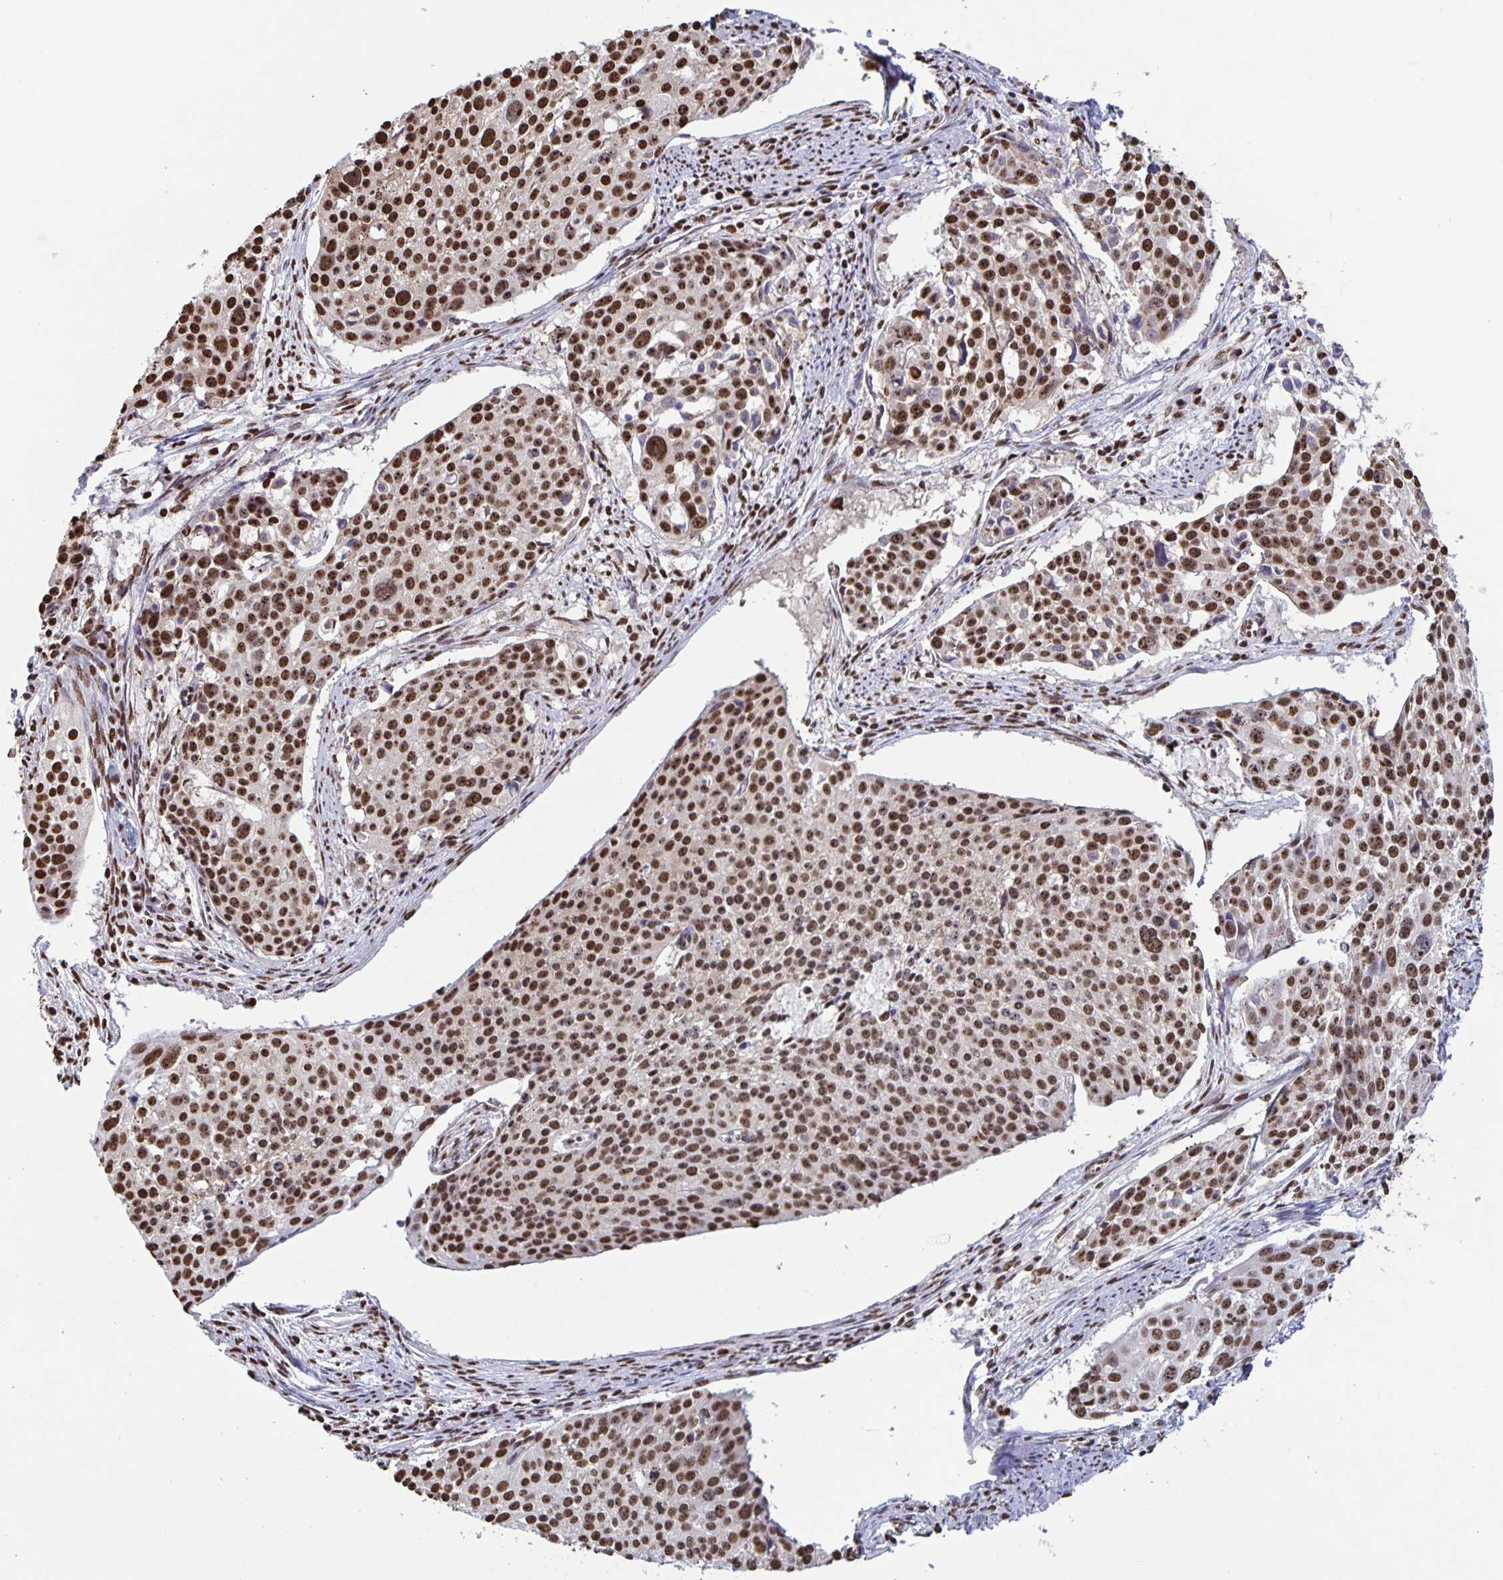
{"staining": {"intensity": "strong", "quantity": ">75%", "location": "nuclear"}, "tissue": "cervical cancer", "cell_type": "Tumor cells", "image_type": "cancer", "snomed": [{"axis": "morphology", "description": "Squamous cell carcinoma, NOS"}, {"axis": "topography", "description": "Cervix"}], "caption": "Immunohistochemical staining of cervical cancer (squamous cell carcinoma) displays strong nuclear protein positivity in approximately >75% of tumor cells.", "gene": "DUT", "patient": {"sex": "female", "age": 39}}